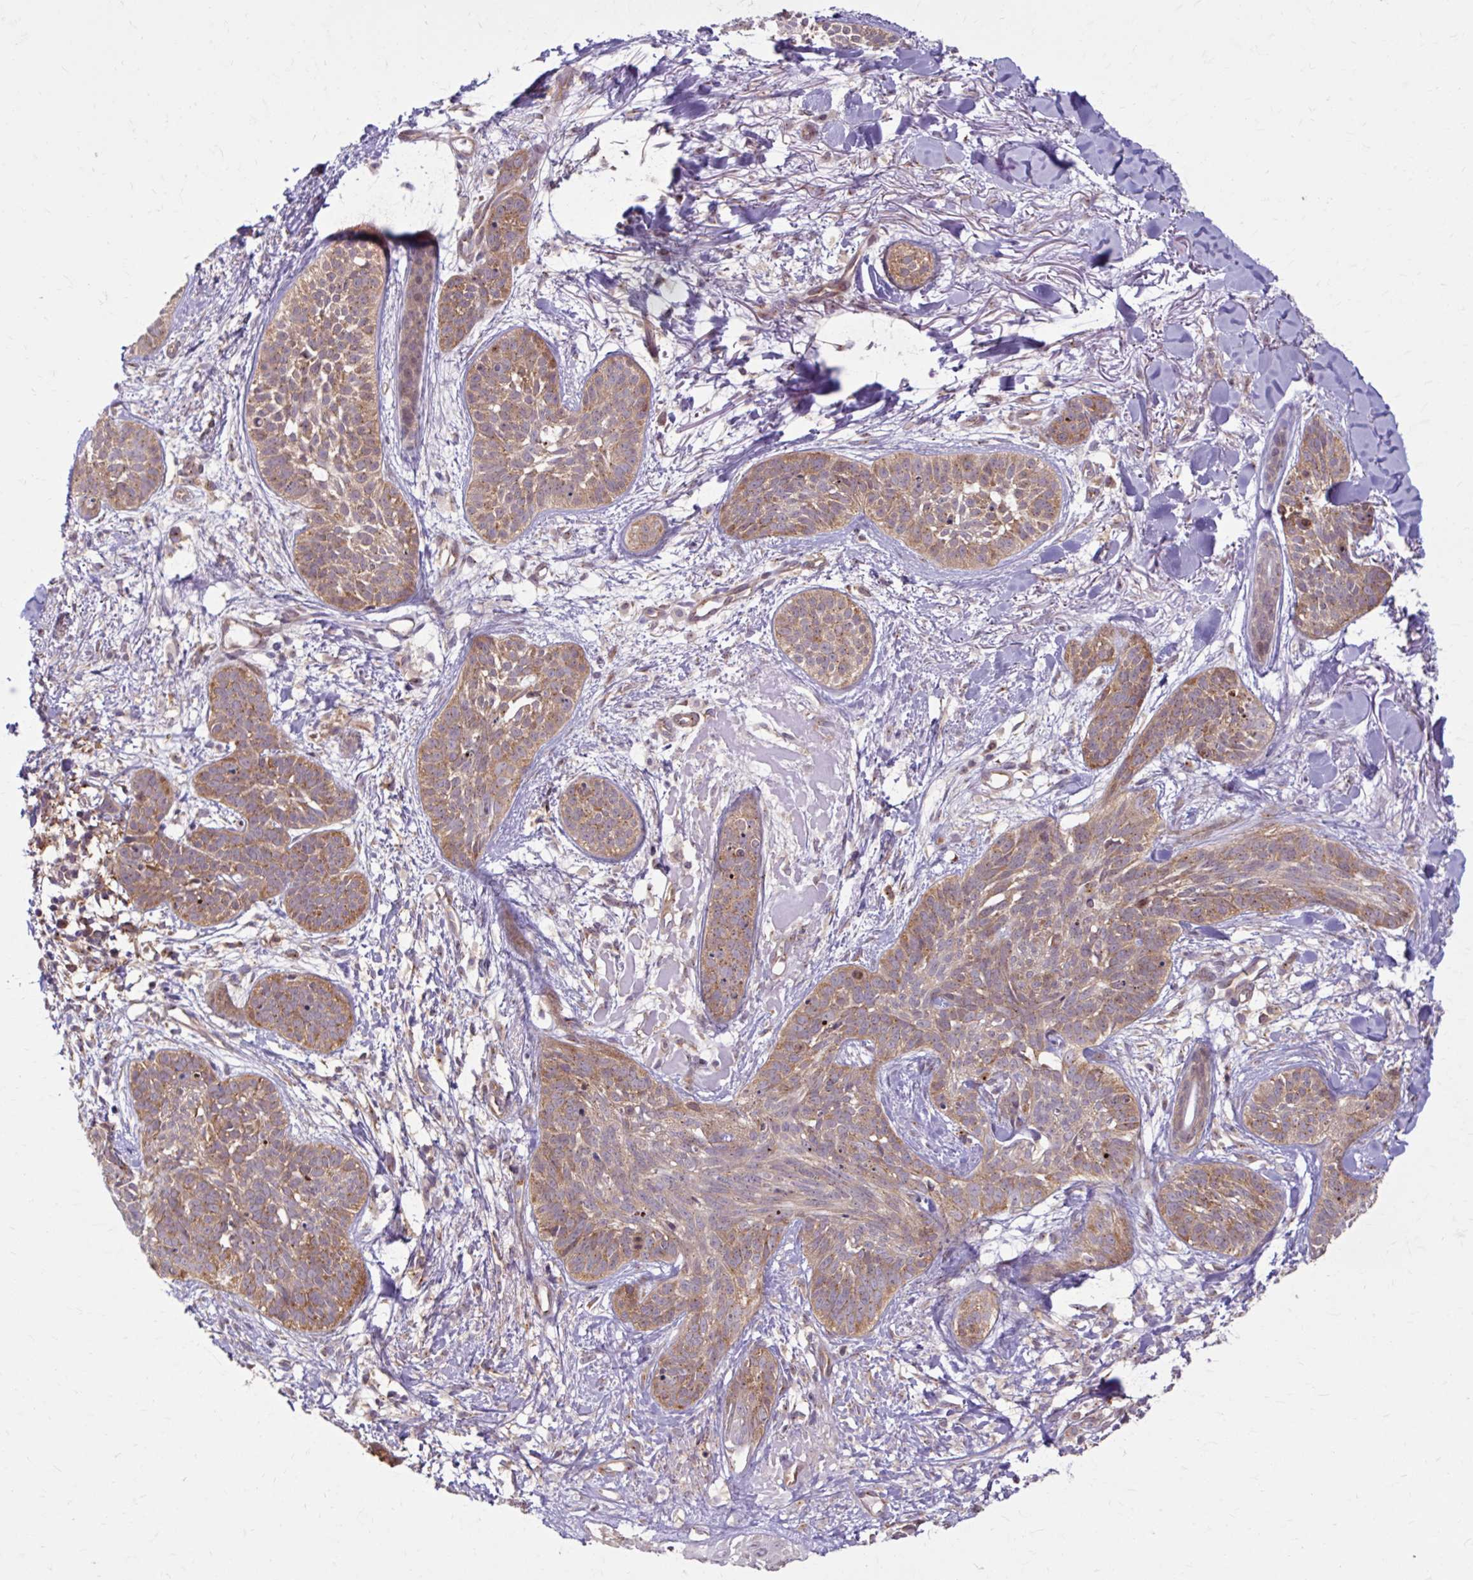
{"staining": {"intensity": "moderate", "quantity": ">75%", "location": "cytoplasmic/membranous"}, "tissue": "skin cancer", "cell_type": "Tumor cells", "image_type": "cancer", "snomed": [{"axis": "morphology", "description": "Basal cell carcinoma"}, {"axis": "topography", "description": "Skin"}], "caption": "Human basal cell carcinoma (skin) stained with a brown dye reveals moderate cytoplasmic/membranous positive staining in about >75% of tumor cells.", "gene": "MZT2B", "patient": {"sex": "male", "age": 52}}